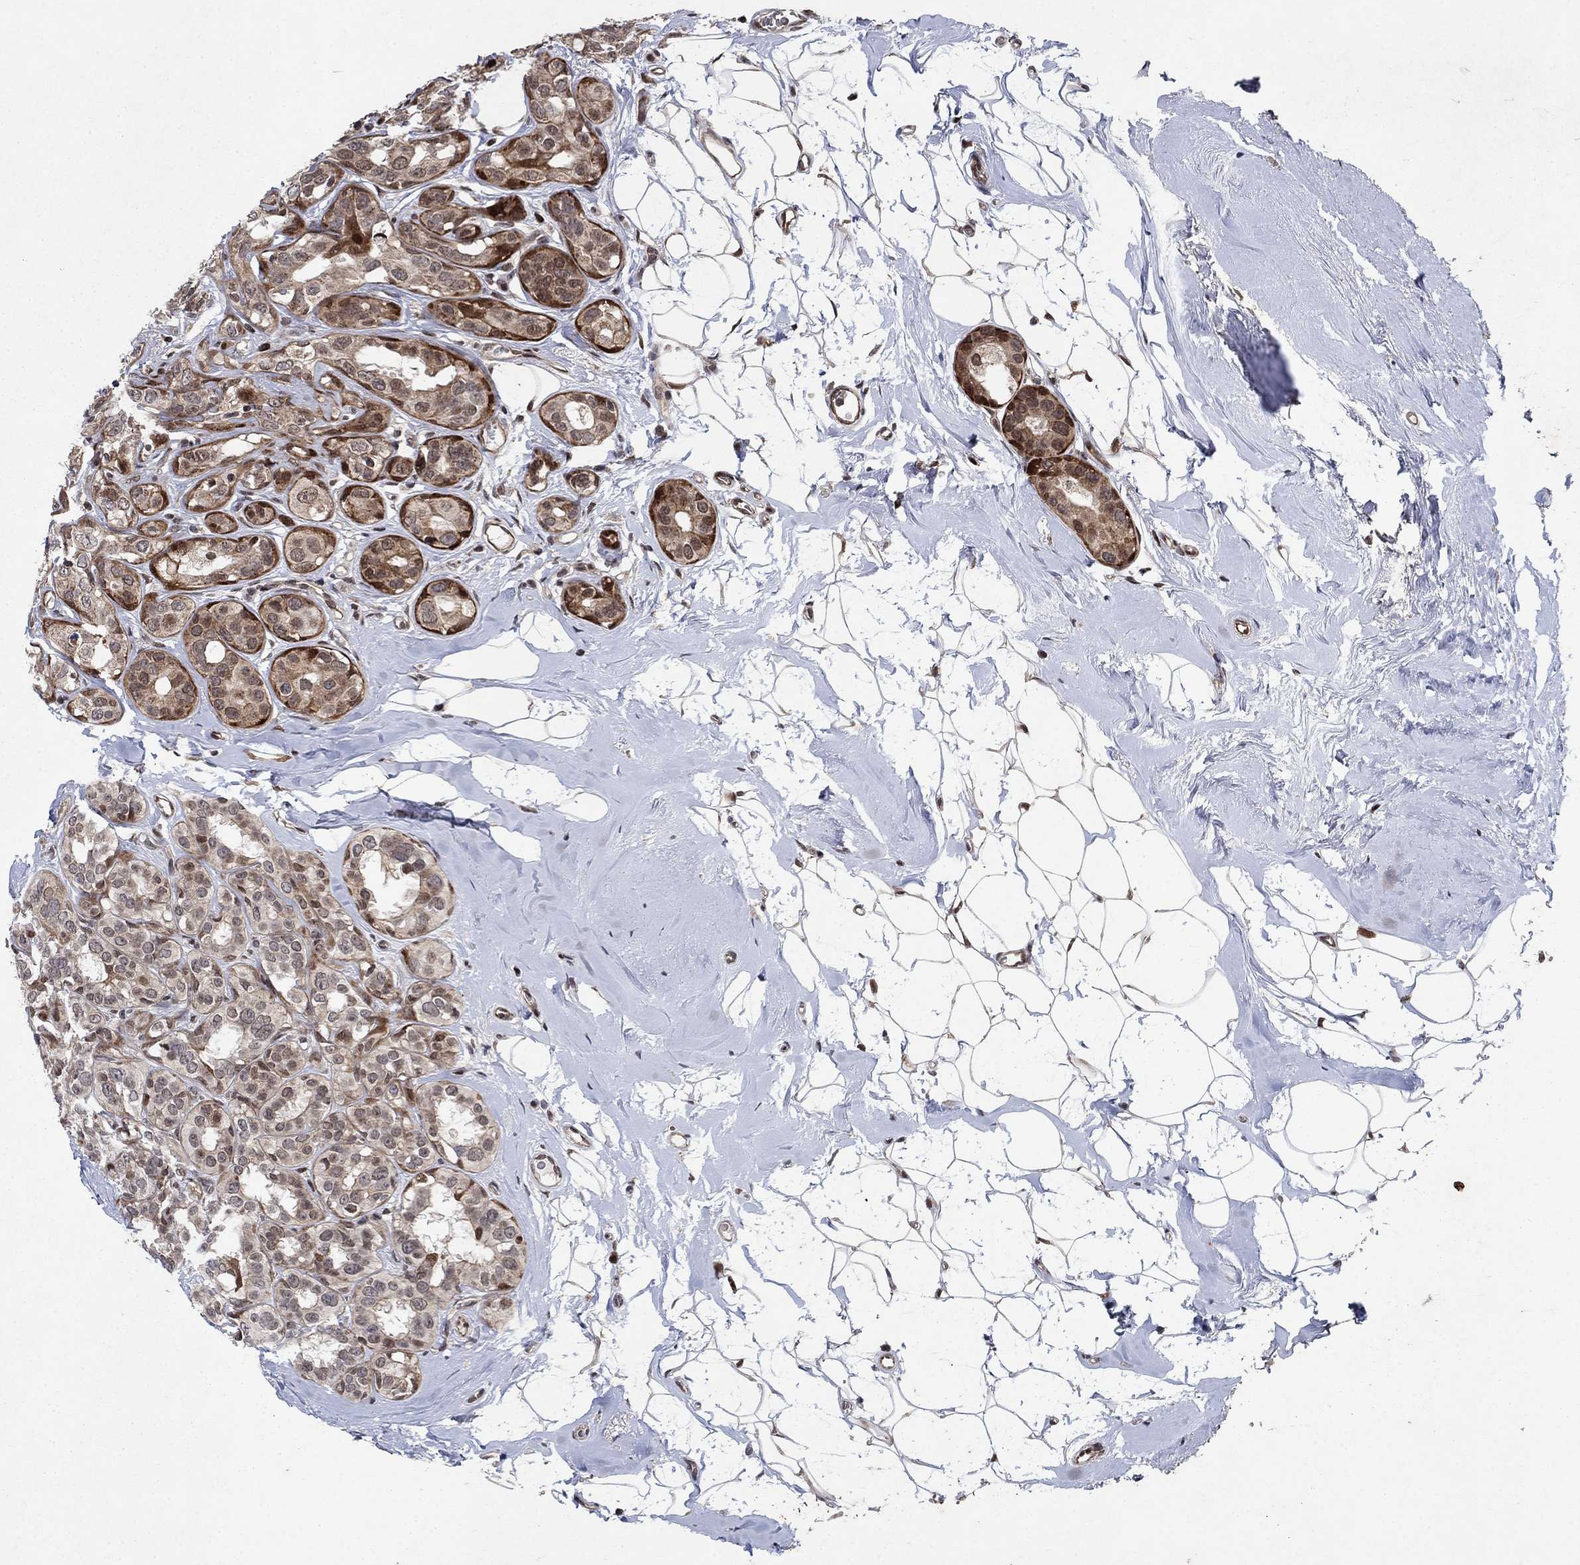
{"staining": {"intensity": "strong", "quantity": "<25%", "location": "cytoplasmic/membranous,nuclear"}, "tissue": "breast cancer", "cell_type": "Tumor cells", "image_type": "cancer", "snomed": [{"axis": "morphology", "description": "Duct carcinoma"}, {"axis": "topography", "description": "Breast"}], "caption": "DAB (3,3'-diaminobenzidine) immunohistochemical staining of breast cancer (infiltrating ductal carcinoma) exhibits strong cytoplasmic/membranous and nuclear protein expression in approximately <25% of tumor cells. (Brightfield microscopy of DAB IHC at high magnification).", "gene": "PRICKLE4", "patient": {"sex": "female", "age": 55}}